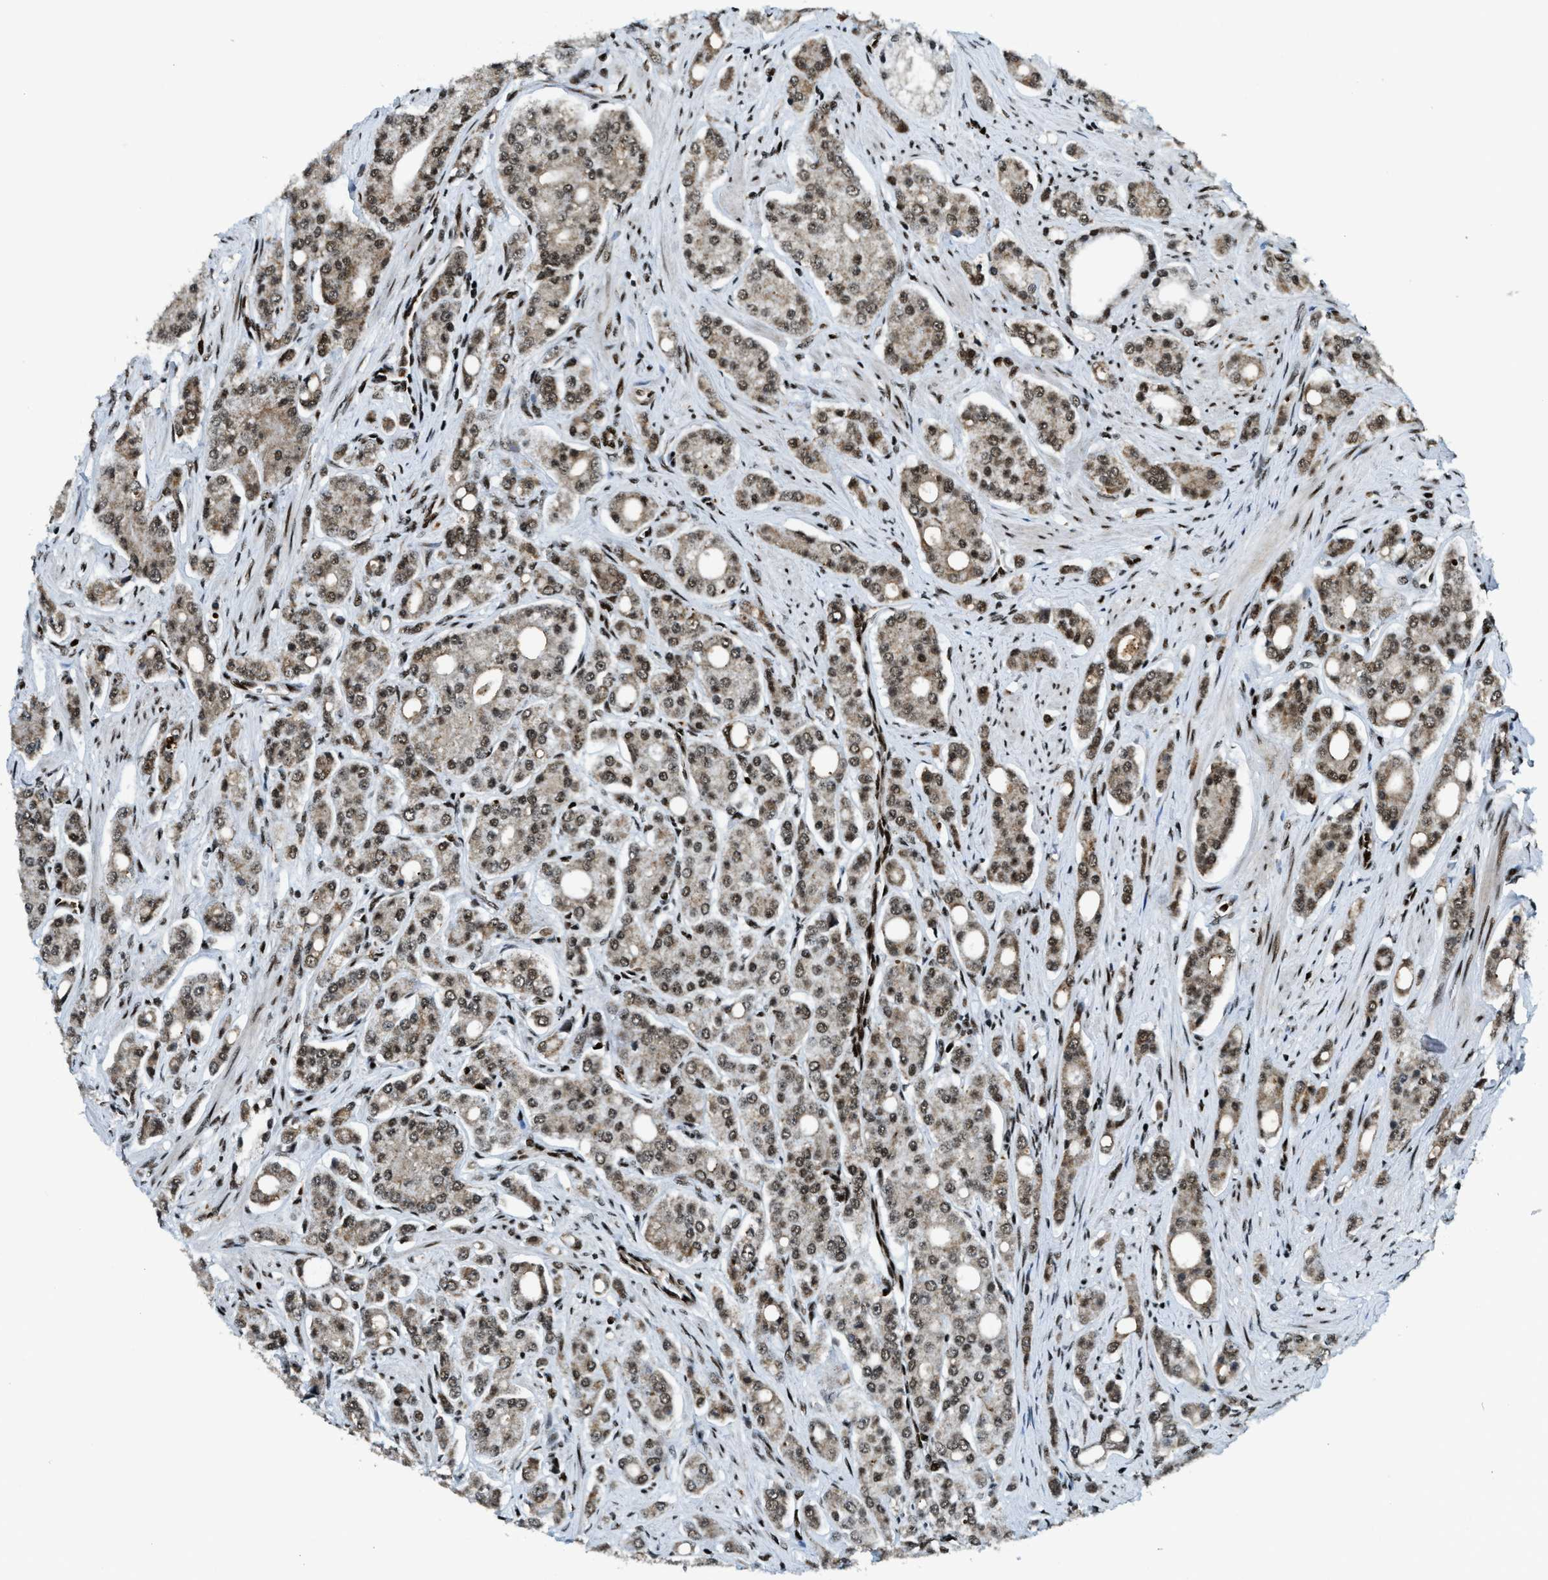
{"staining": {"intensity": "moderate", "quantity": ">75%", "location": "nuclear"}, "tissue": "prostate cancer", "cell_type": "Tumor cells", "image_type": "cancer", "snomed": [{"axis": "morphology", "description": "Adenocarcinoma, High grade"}, {"axis": "topography", "description": "Prostate"}], "caption": "About >75% of tumor cells in prostate cancer exhibit moderate nuclear protein staining as visualized by brown immunohistochemical staining.", "gene": "GABPB1", "patient": {"sex": "male", "age": 71}}